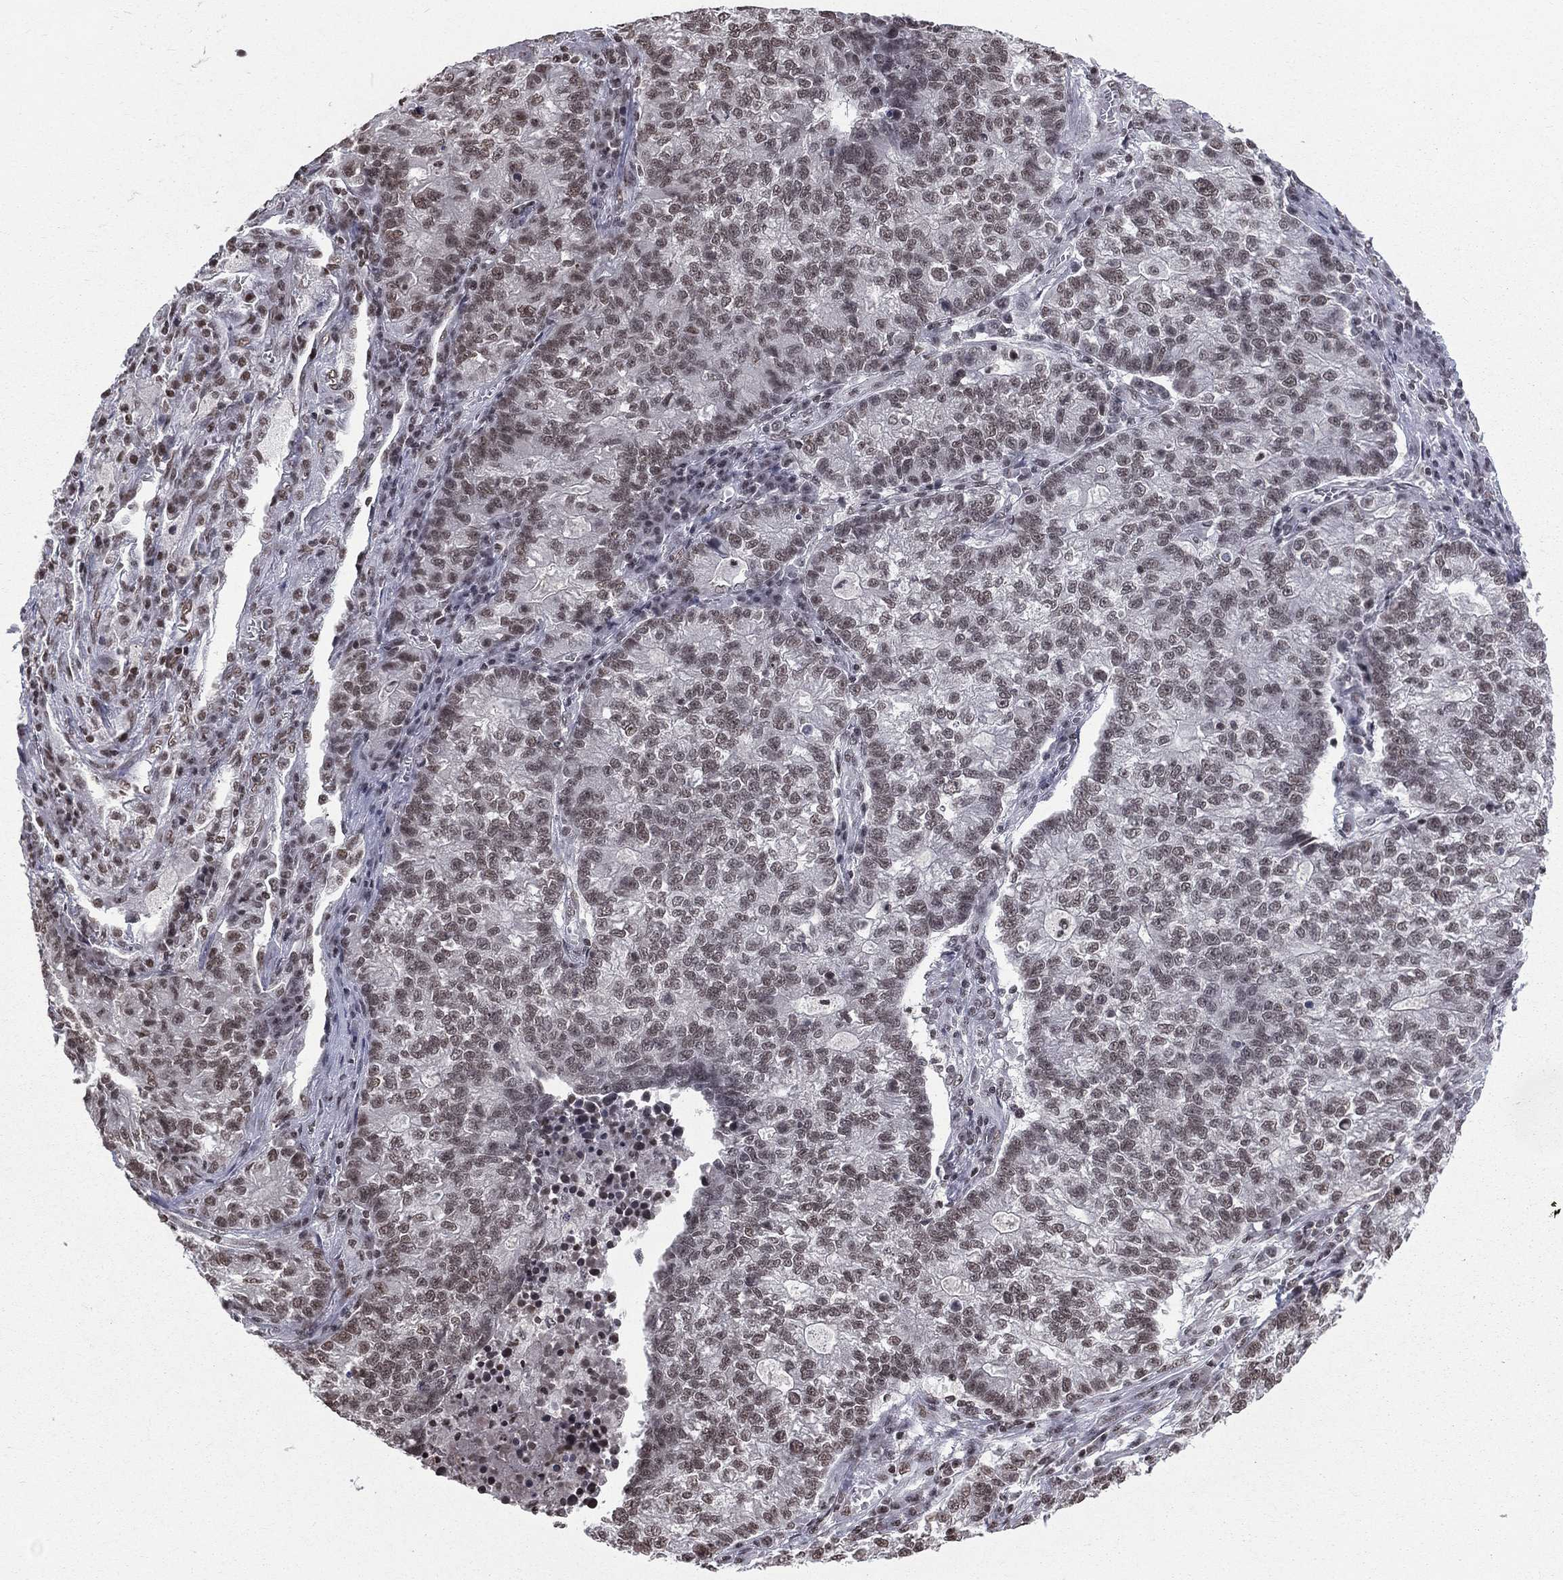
{"staining": {"intensity": "weak", "quantity": "25%-75%", "location": "nuclear"}, "tissue": "lung cancer", "cell_type": "Tumor cells", "image_type": "cancer", "snomed": [{"axis": "morphology", "description": "Adenocarcinoma, NOS"}, {"axis": "topography", "description": "Lung"}], "caption": "Protein expression analysis of lung adenocarcinoma exhibits weak nuclear staining in approximately 25%-75% of tumor cells. The staining was performed using DAB, with brown indicating positive protein expression. Nuclei are stained blue with hematoxylin.", "gene": "RFX7", "patient": {"sex": "male", "age": 57}}